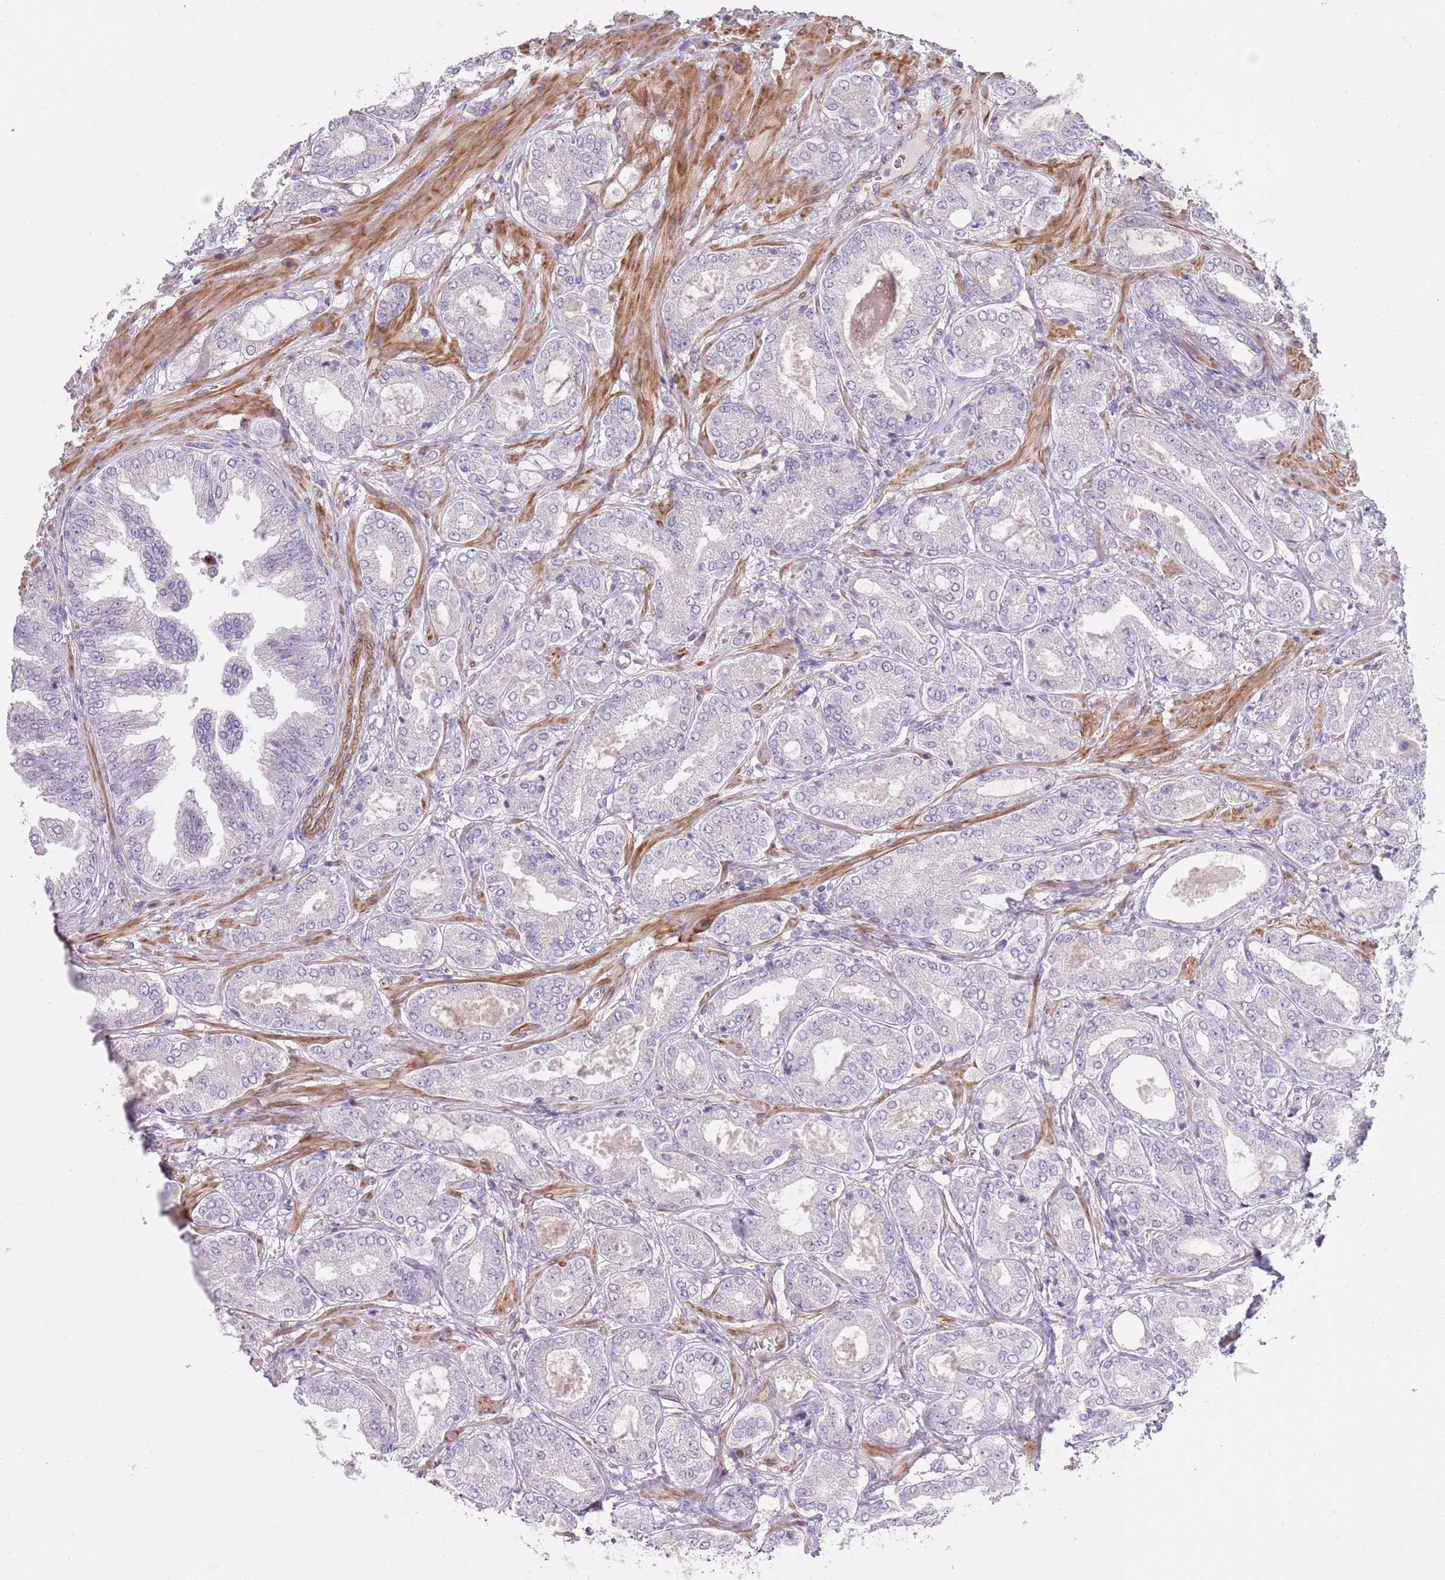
{"staining": {"intensity": "negative", "quantity": "none", "location": "none"}, "tissue": "prostate cancer", "cell_type": "Tumor cells", "image_type": "cancer", "snomed": [{"axis": "morphology", "description": "Adenocarcinoma, Low grade"}, {"axis": "topography", "description": "Prostate"}], "caption": "Protein analysis of prostate cancer shows no significant expression in tumor cells. (Brightfield microscopy of DAB (3,3'-diaminobenzidine) IHC at high magnification).", "gene": "TINAGL1", "patient": {"sex": "male", "age": 63}}